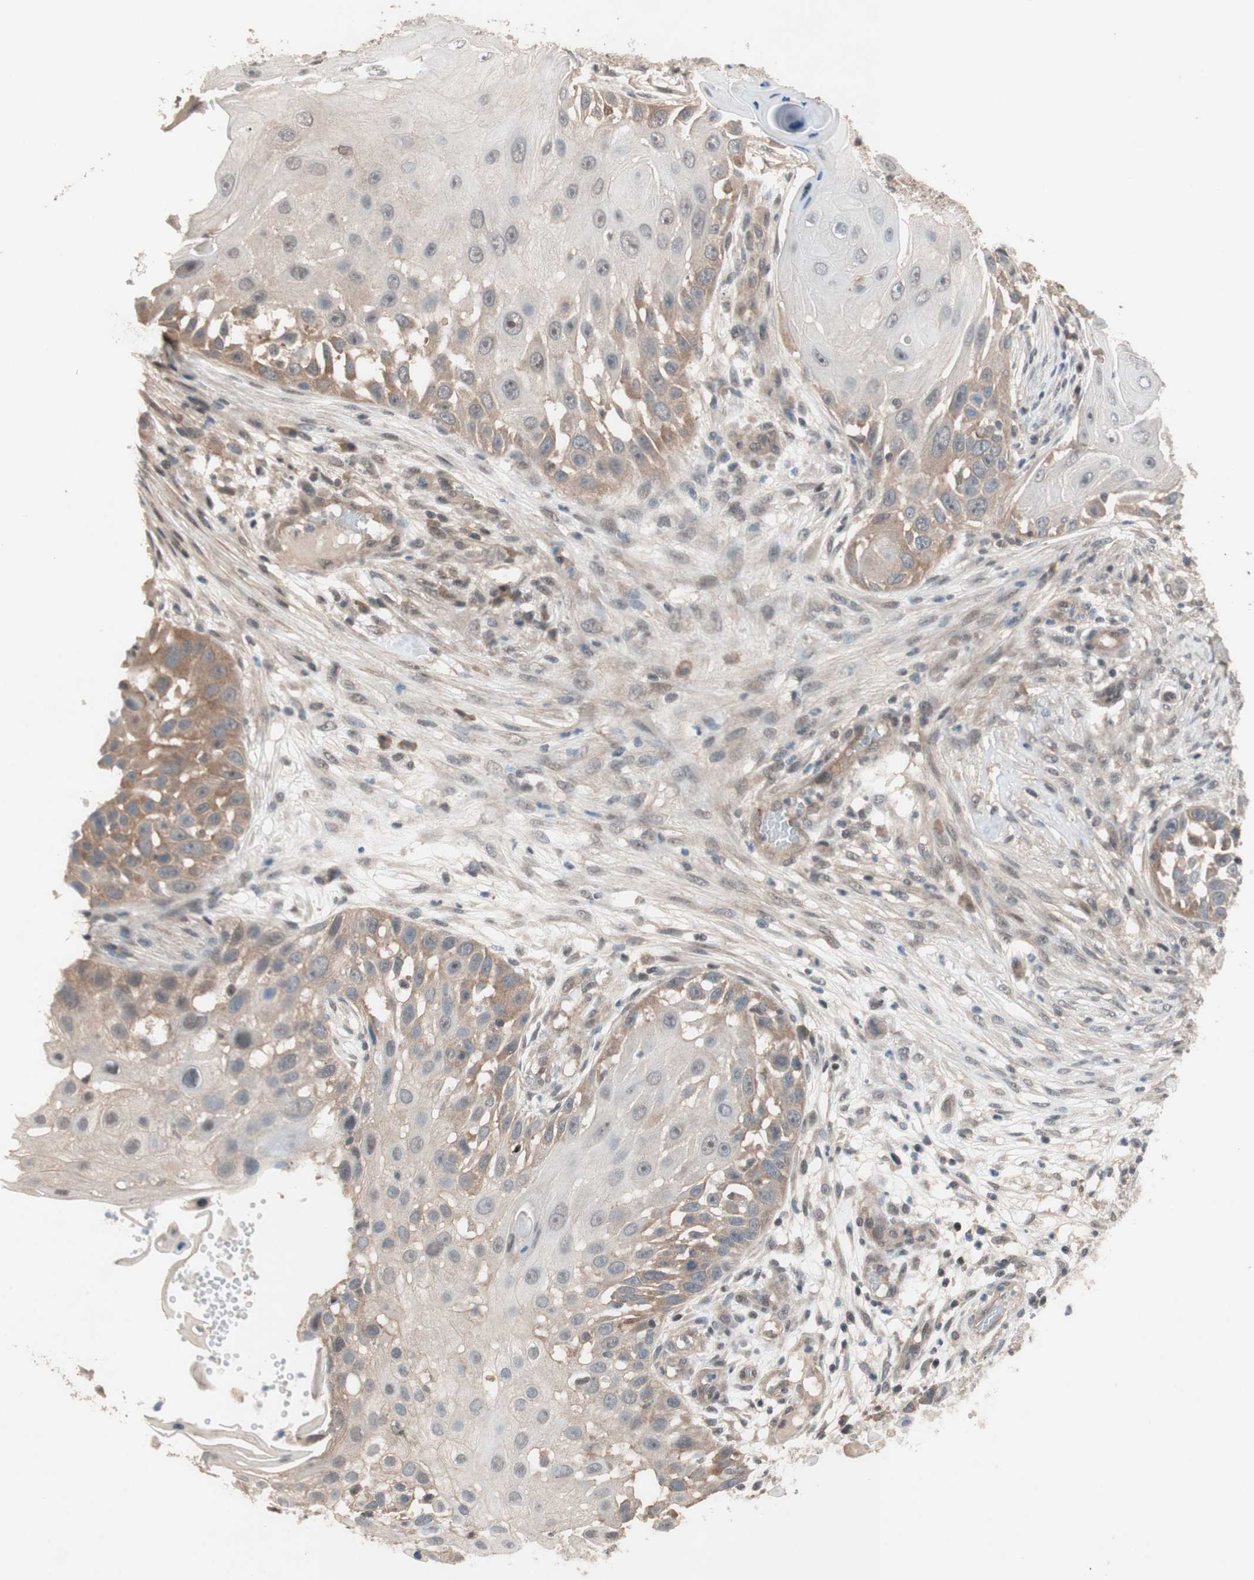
{"staining": {"intensity": "moderate", "quantity": "25%-75%", "location": "cytoplasmic/membranous"}, "tissue": "skin cancer", "cell_type": "Tumor cells", "image_type": "cancer", "snomed": [{"axis": "morphology", "description": "Squamous cell carcinoma, NOS"}, {"axis": "topography", "description": "Skin"}], "caption": "Human skin cancer stained with a brown dye reveals moderate cytoplasmic/membranous positive expression in about 25%-75% of tumor cells.", "gene": "GART", "patient": {"sex": "female", "age": 44}}